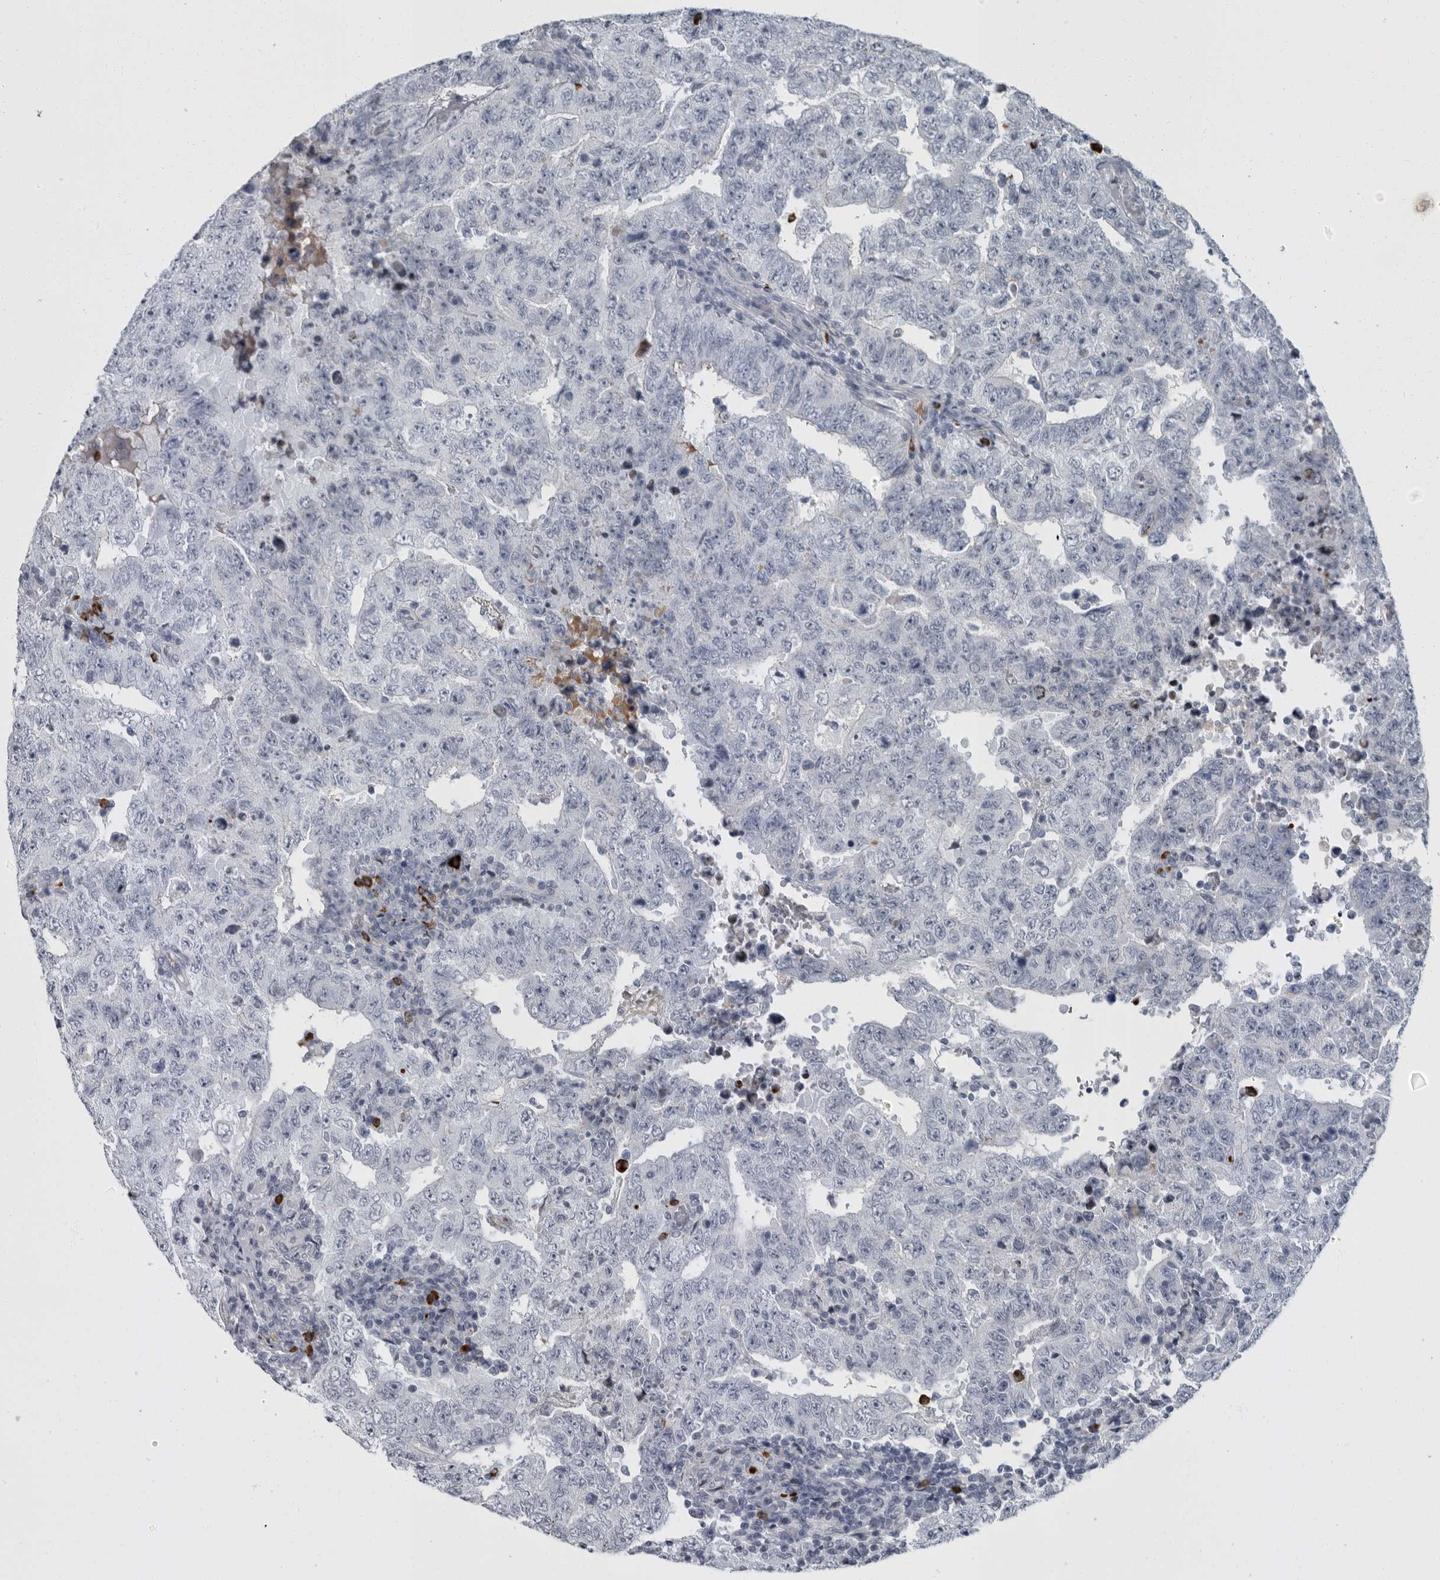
{"staining": {"intensity": "negative", "quantity": "none", "location": "none"}, "tissue": "testis cancer", "cell_type": "Tumor cells", "image_type": "cancer", "snomed": [{"axis": "morphology", "description": "Carcinoma, Embryonal, NOS"}, {"axis": "topography", "description": "Testis"}], "caption": "This micrograph is of testis cancer (embryonal carcinoma) stained with immunohistochemistry to label a protein in brown with the nuclei are counter-stained blue. There is no expression in tumor cells.", "gene": "SLC25A39", "patient": {"sex": "male", "age": 26}}